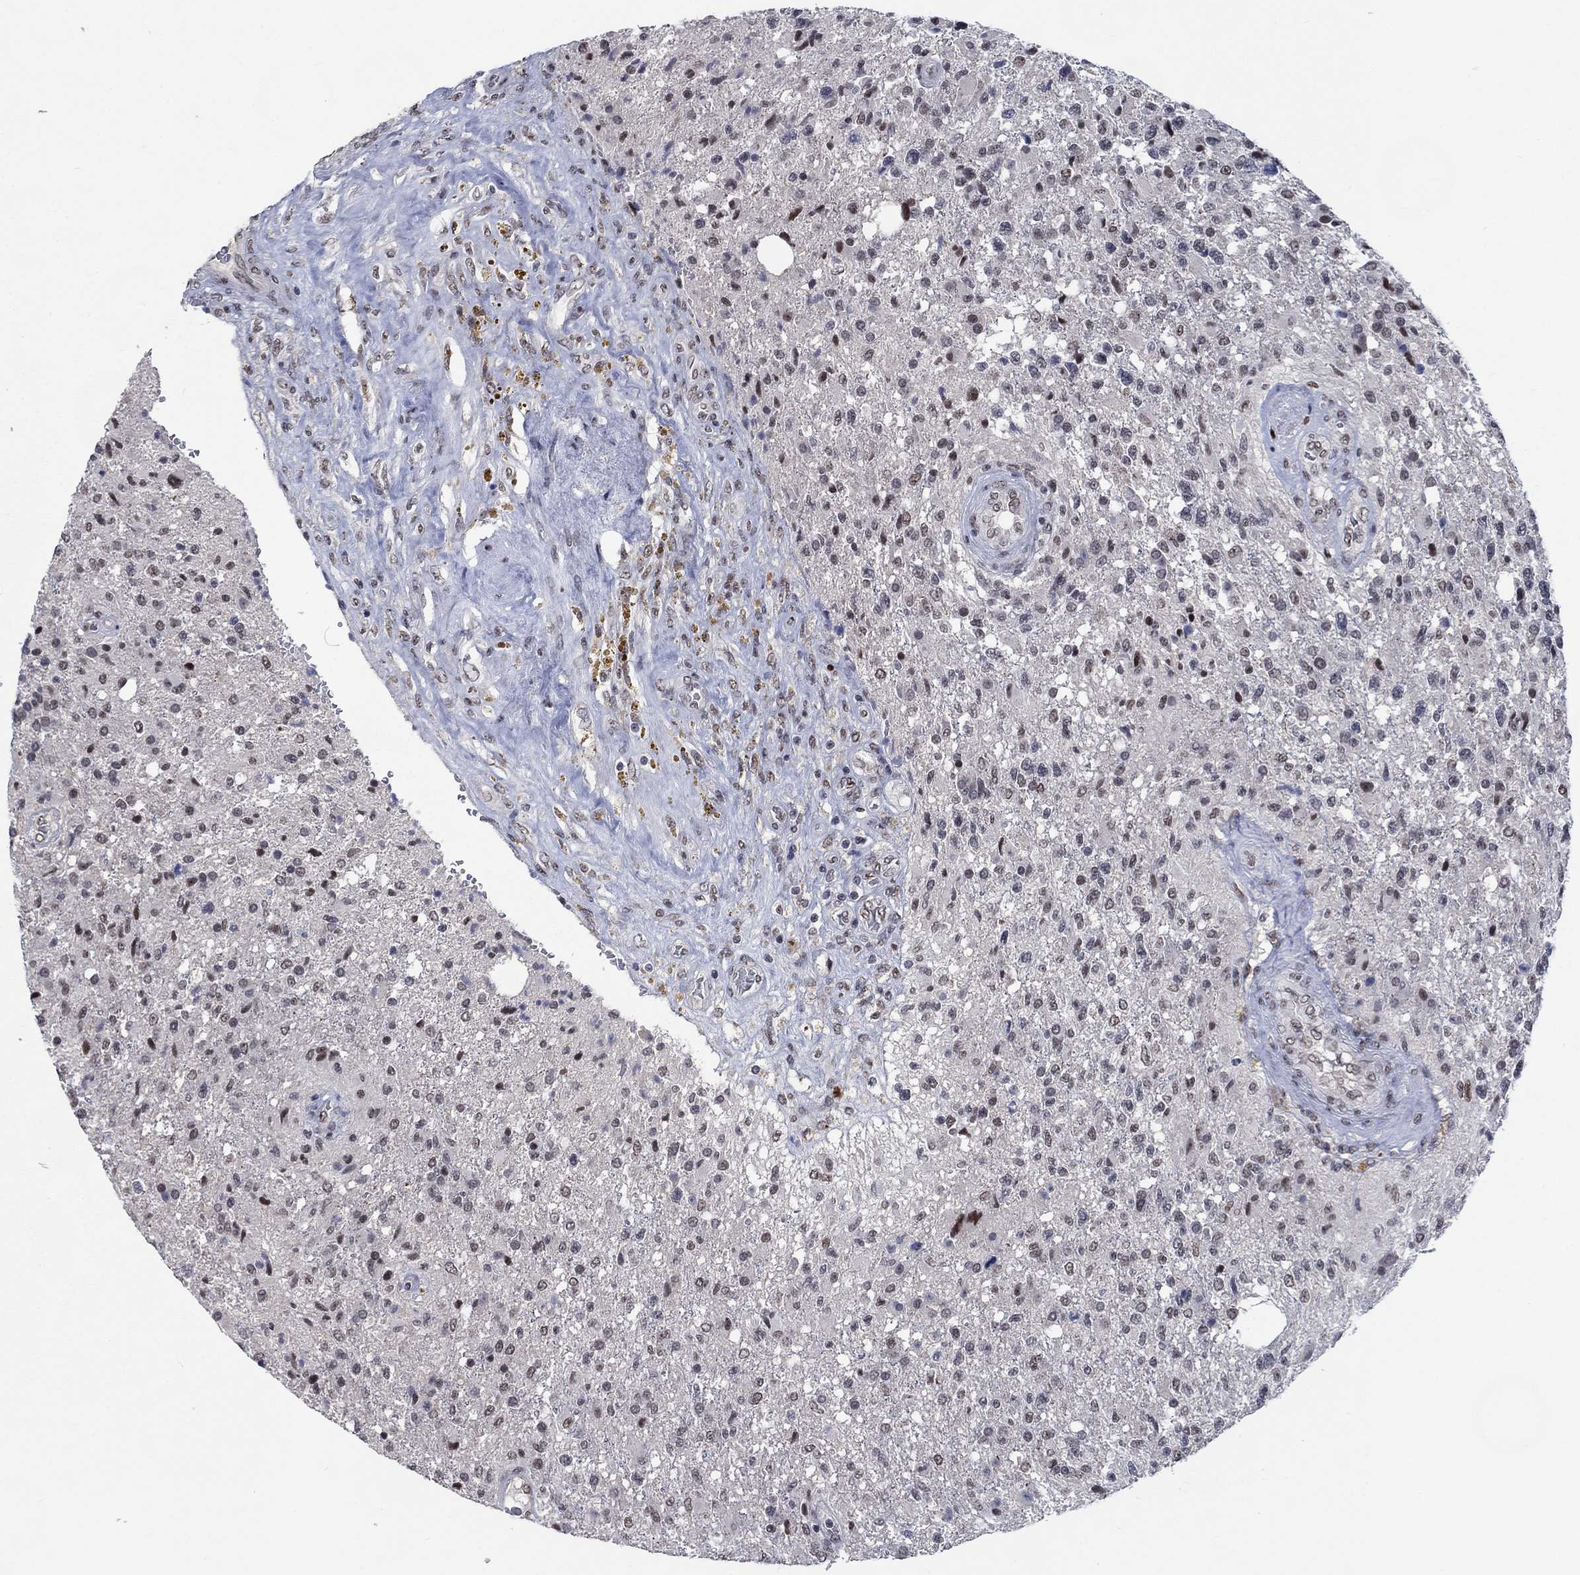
{"staining": {"intensity": "weak", "quantity": "<25%", "location": "nuclear"}, "tissue": "glioma", "cell_type": "Tumor cells", "image_type": "cancer", "snomed": [{"axis": "morphology", "description": "Glioma, malignant, High grade"}, {"axis": "topography", "description": "Brain"}], "caption": "DAB (3,3'-diaminobenzidine) immunohistochemical staining of malignant glioma (high-grade) demonstrates no significant staining in tumor cells.", "gene": "HTN1", "patient": {"sex": "male", "age": 56}}